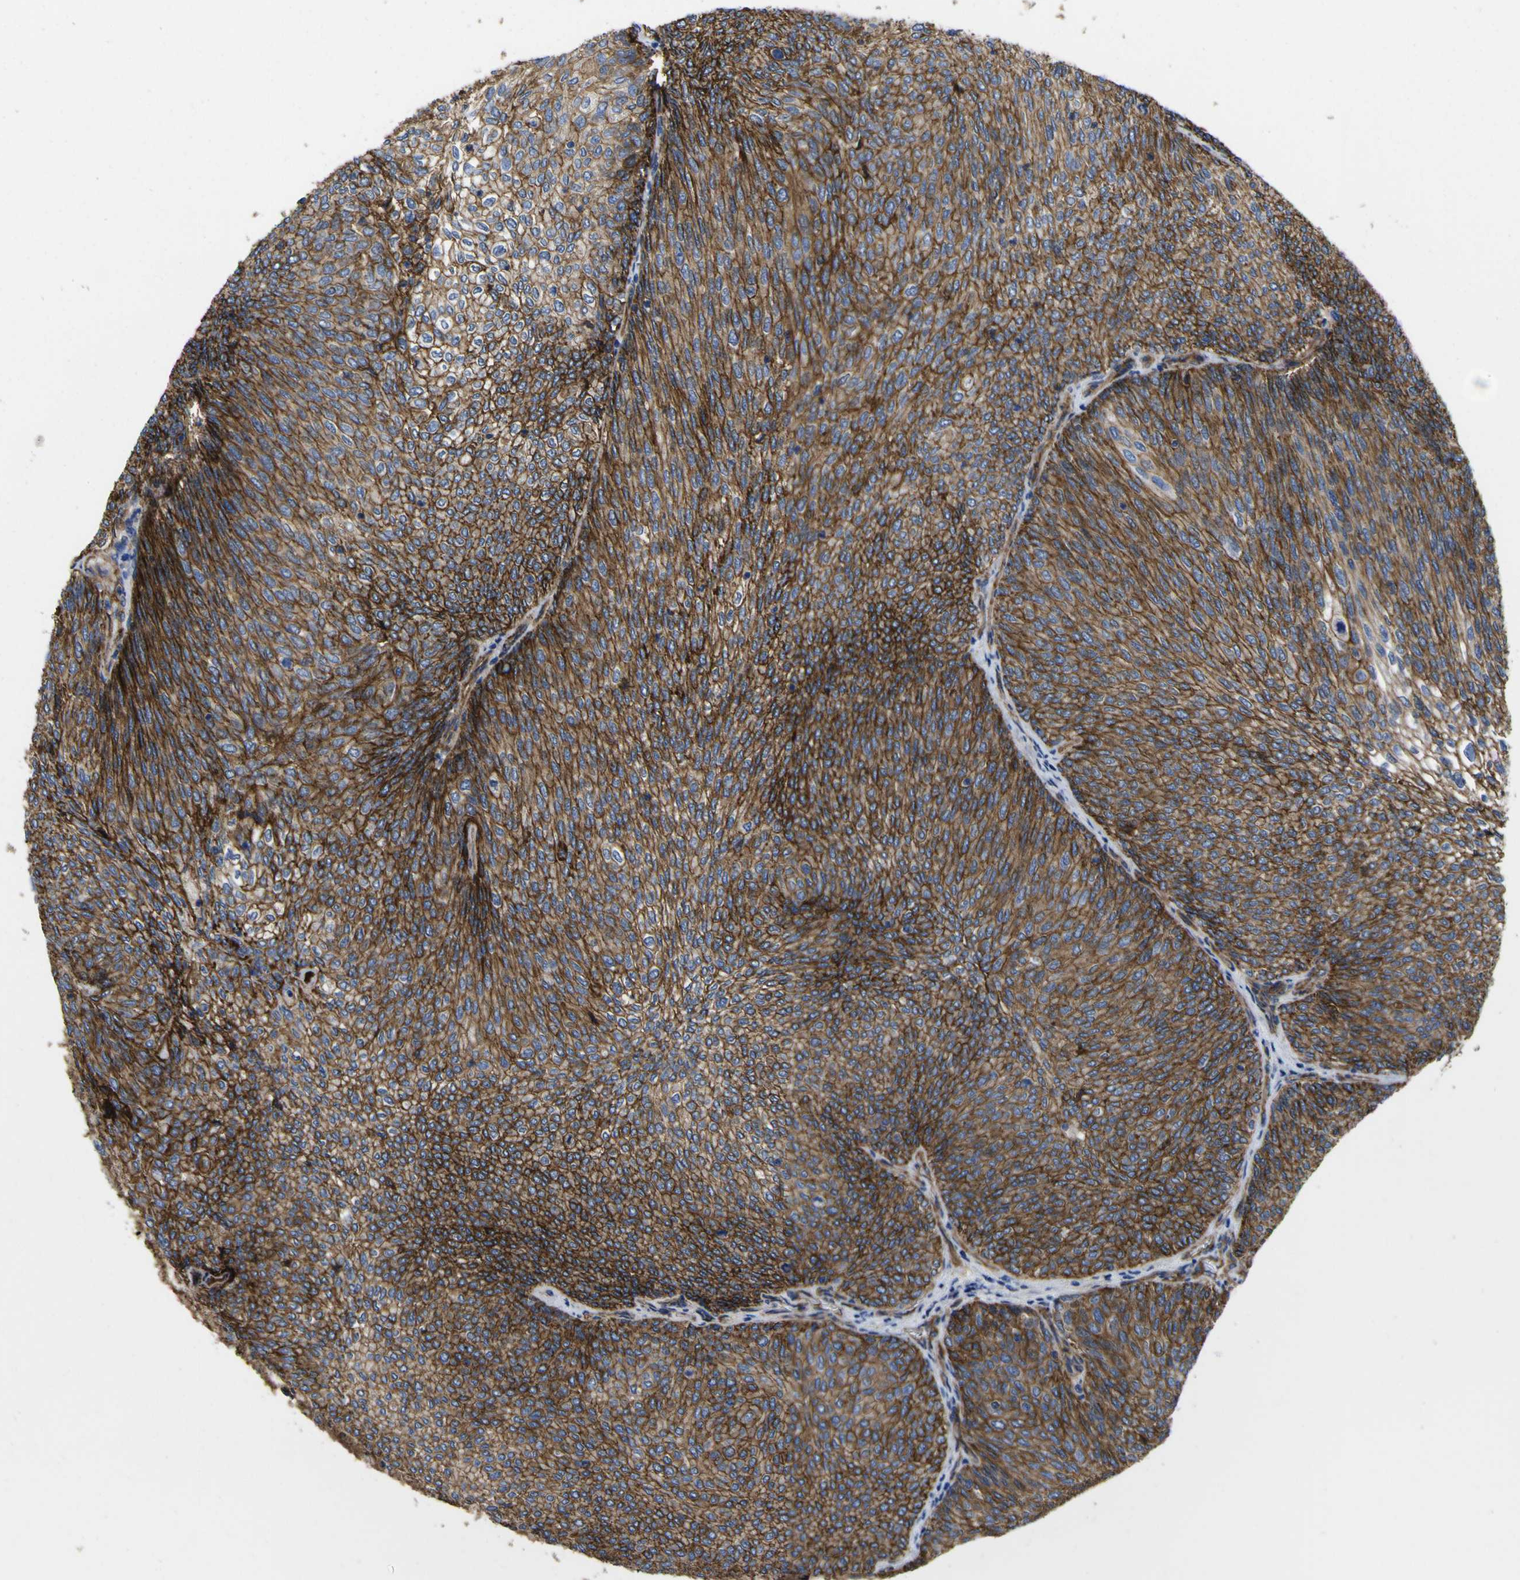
{"staining": {"intensity": "moderate", "quantity": ">75%", "location": "cytoplasmic/membranous"}, "tissue": "urothelial cancer", "cell_type": "Tumor cells", "image_type": "cancer", "snomed": [{"axis": "morphology", "description": "Urothelial carcinoma, Low grade"}, {"axis": "topography", "description": "Urinary bladder"}], "caption": "Urothelial cancer was stained to show a protein in brown. There is medium levels of moderate cytoplasmic/membranous staining in approximately >75% of tumor cells.", "gene": "CD151", "patient": {"sex": "female", "age": 79}}